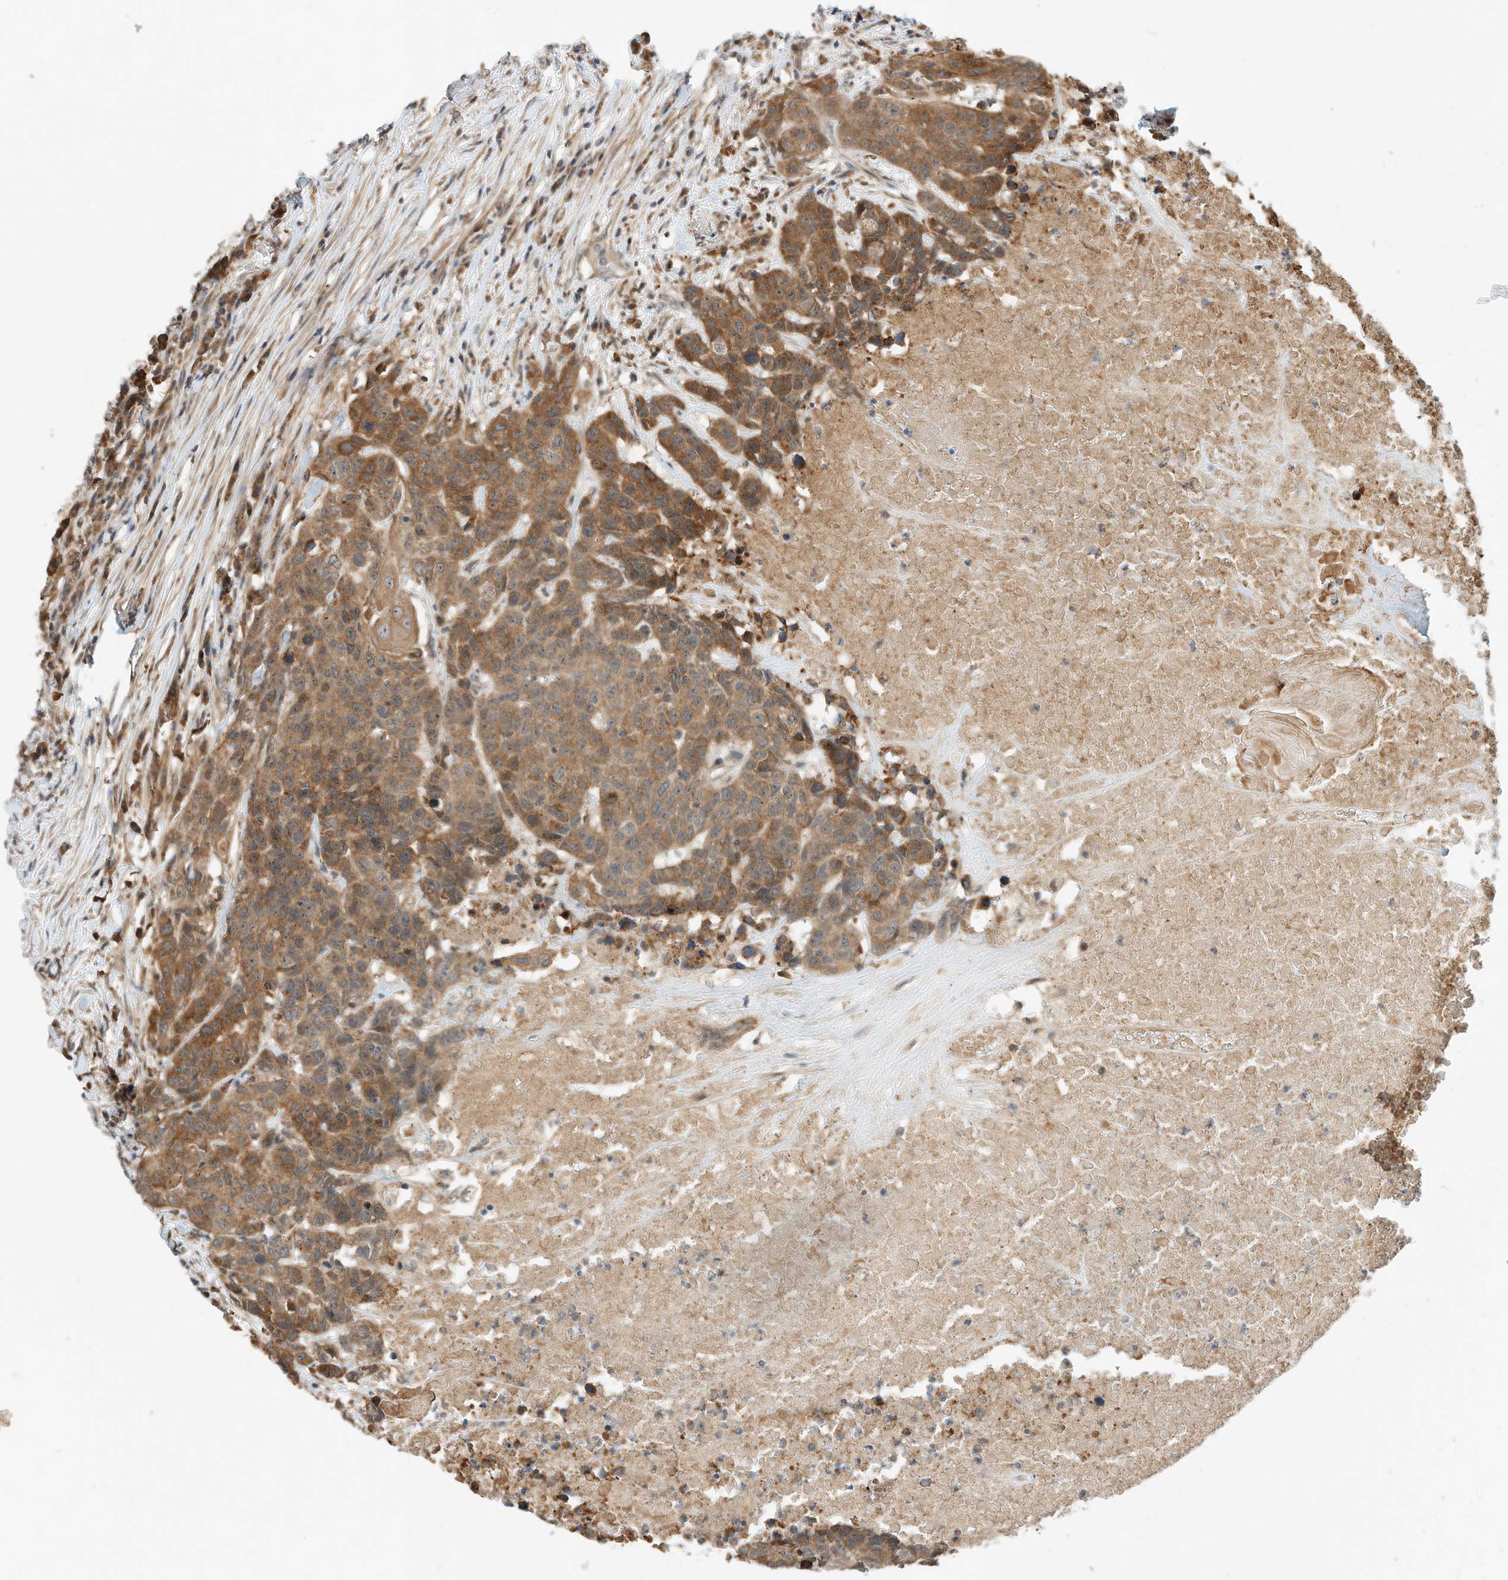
{"staining": {"intensity": "moderate", "quantity": ">75%", "location": "cytoplasmic/membranous"}, "tissue": "head and neck cancer", "cell_type": "Tumor cells", "image_type": "cancer", "snomed": [{"axis": "morphology", "description": "Squamous cell carcinoma, NOS"}, {"axis": "topography", "description": "Head-Neck"}], "caption": "Tumor cells exhibit moderate cytoplasmic/membranous staining in approximately >75% of cells in head and neck squamous cell carcinoma.", "gene": "CPAMD8", "patient": {"sex": "male", "age": 66}}